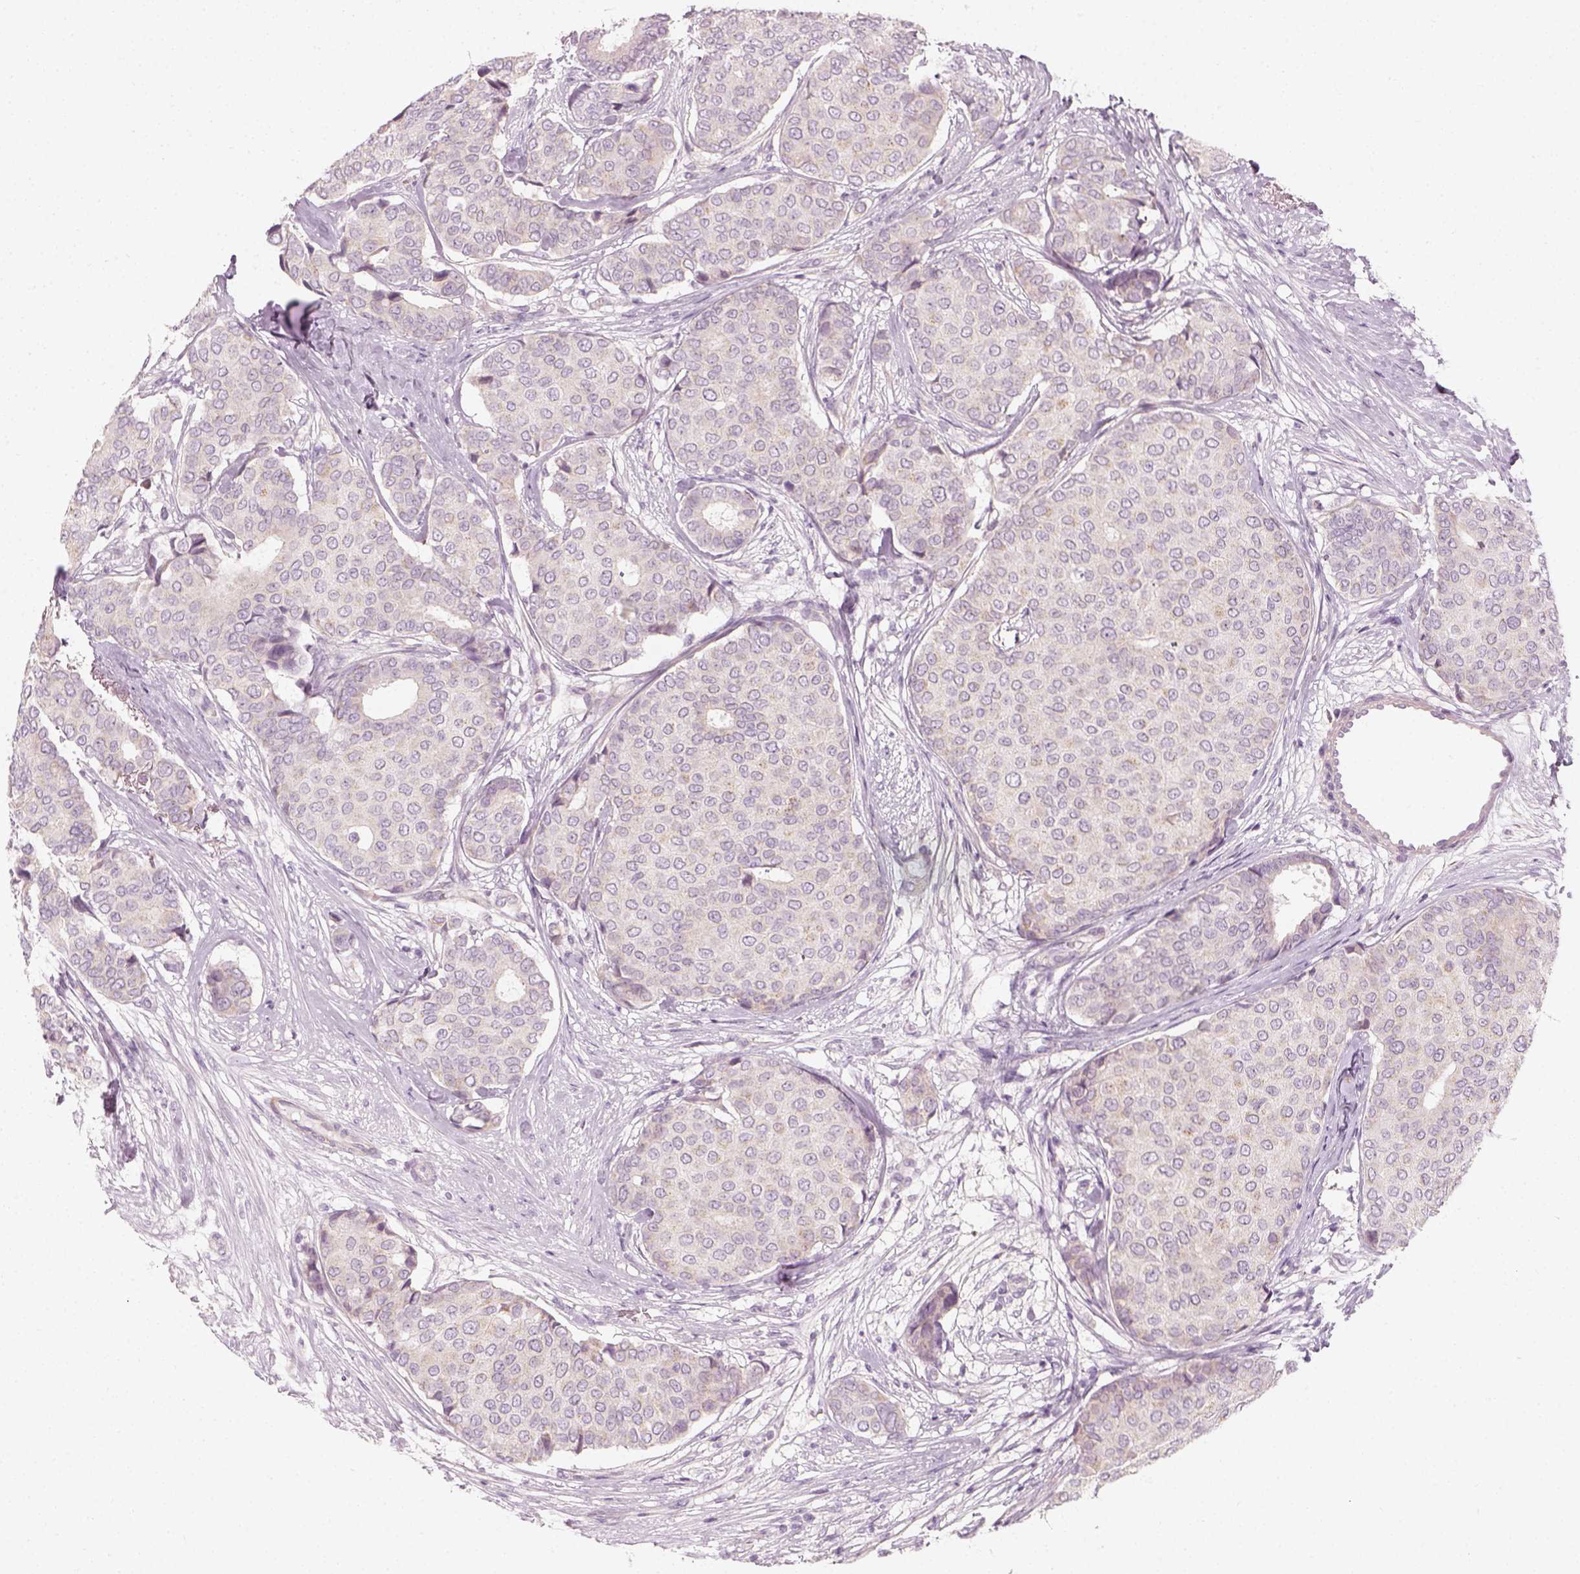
{"staining": {"intensity": "negative", "quantity": "none", "location": "none"}, "tissue": "breast cancer", "cell_type": "Tumor cells", "image_type": "cancer", "snomed": [{"axis": "morphology", "description": "Duct carcinoma"}, {"axis": "topography", "description": "Breast"}], "caption": "Immunohistochemical staining of human infiltrating ductal carcinoma (breast) reveals no significant expression in tumor cells. The staining was performed using DAB to visualize the protein expression in brown, while the nuclei were stained in blue with hematoxylin (Magnification: 20x).", "gene": "PRAME", "patient": {"sex": "female", "age": 75}}